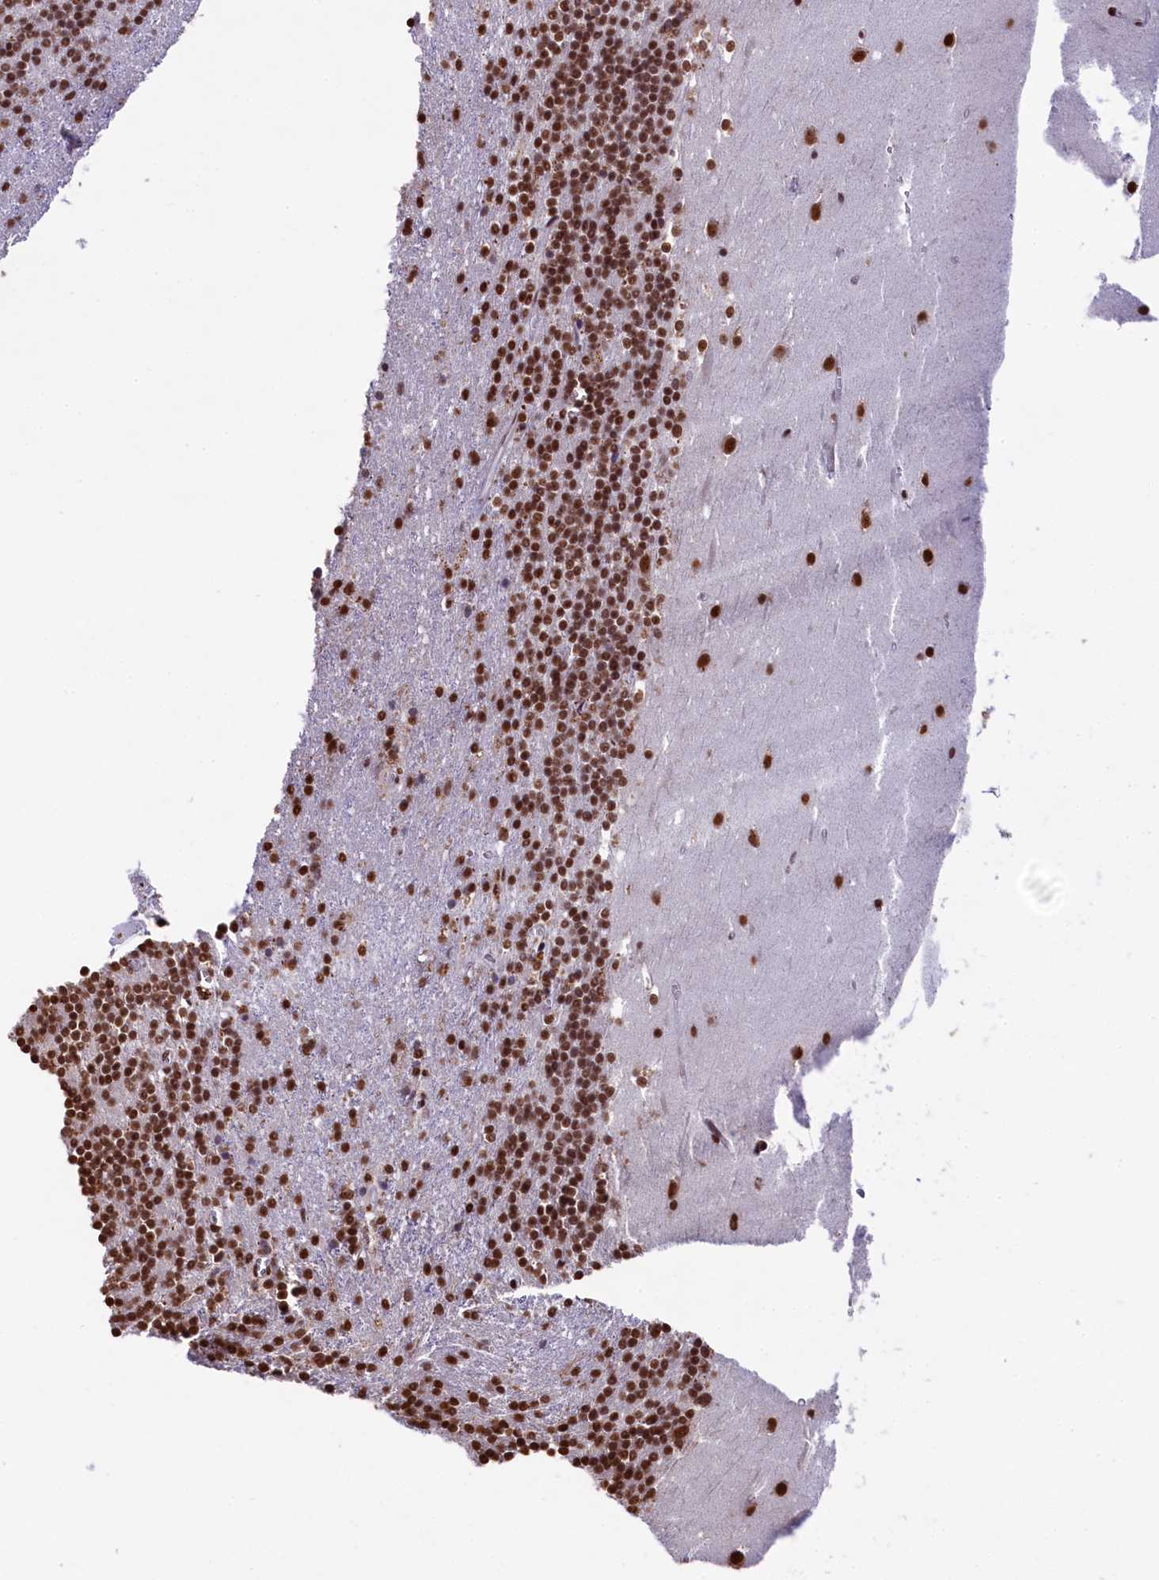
{"staining": {"intensity": "strong", "quantity": ">75%", "location": "nuclear"}, "tissue": "cerebellum", "cell_type": "Cells in granular layer", "image_type": "normal", "snomed": [{"axis": "morphology", "description": "Normal tissue, NOS"}, {"axis": "topography", "description": "Cerebellum"}], "caption": "DAB immunohistochemical staining of unremarkable human cerebellum demonstrates strong nuclear protein positivity in approximately >75% of cells in granular layer.", "gene": "SNRPD2", "patient": {"sex": "male", "age": 54}}